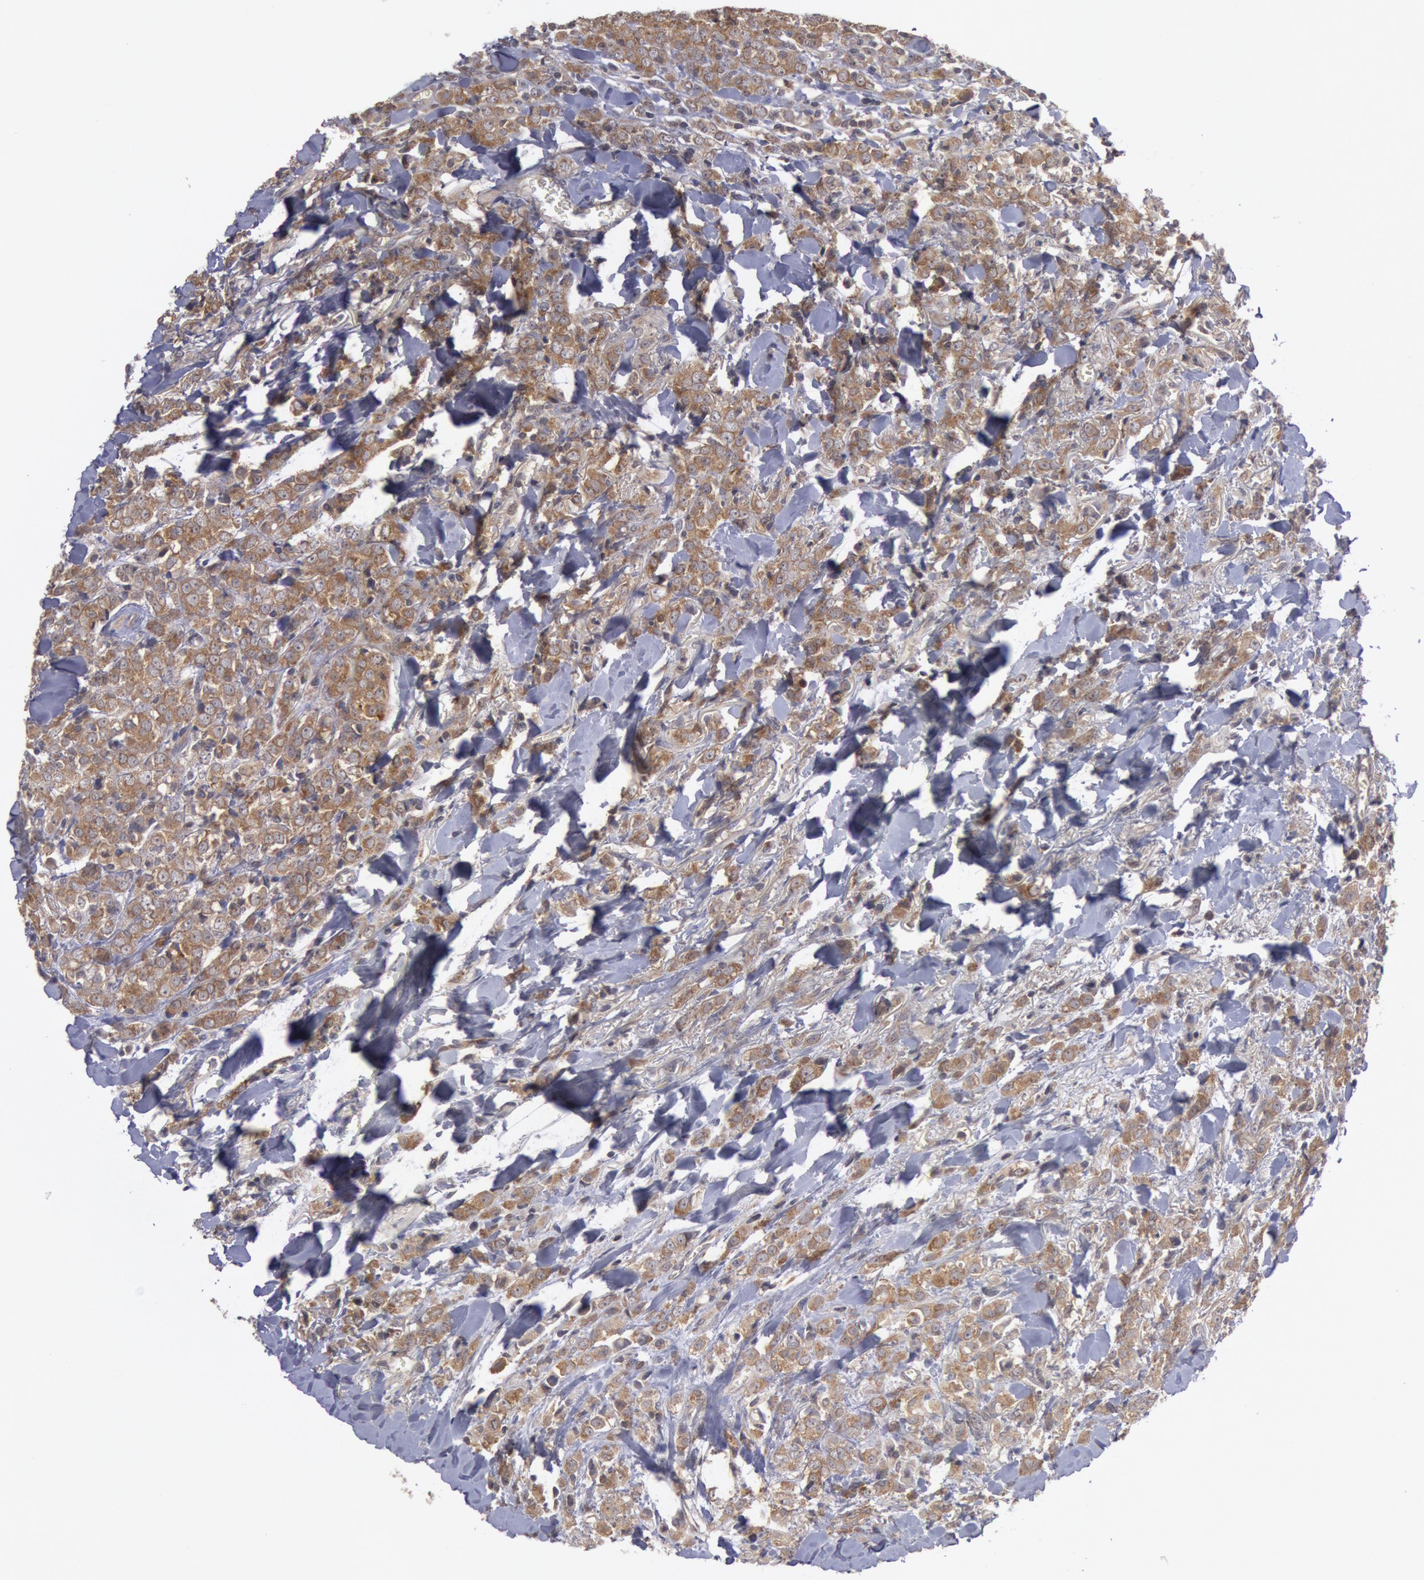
{"staining": {"intensity": "moderate", "quantity": ">75%", "location": "cytoplasmic/membranous"}, "tissue": "breast cancer", "cell_type": "Tumor cells", "image_type": "cancer", "snomed": [{"axis": "morphology", "description": "Lobular carcinoma"}, {"axis": "topography", "description": "Breast"}], "caption": "Tumor cells exhibit medium levels of moderate cytoplasmic/membranous staining in about >75% of cells in breast cancer. (IHC, brightfield microscopy, high magnification).", "gene": "BRAF", "patient": {"sex": "female", "age": 57}}